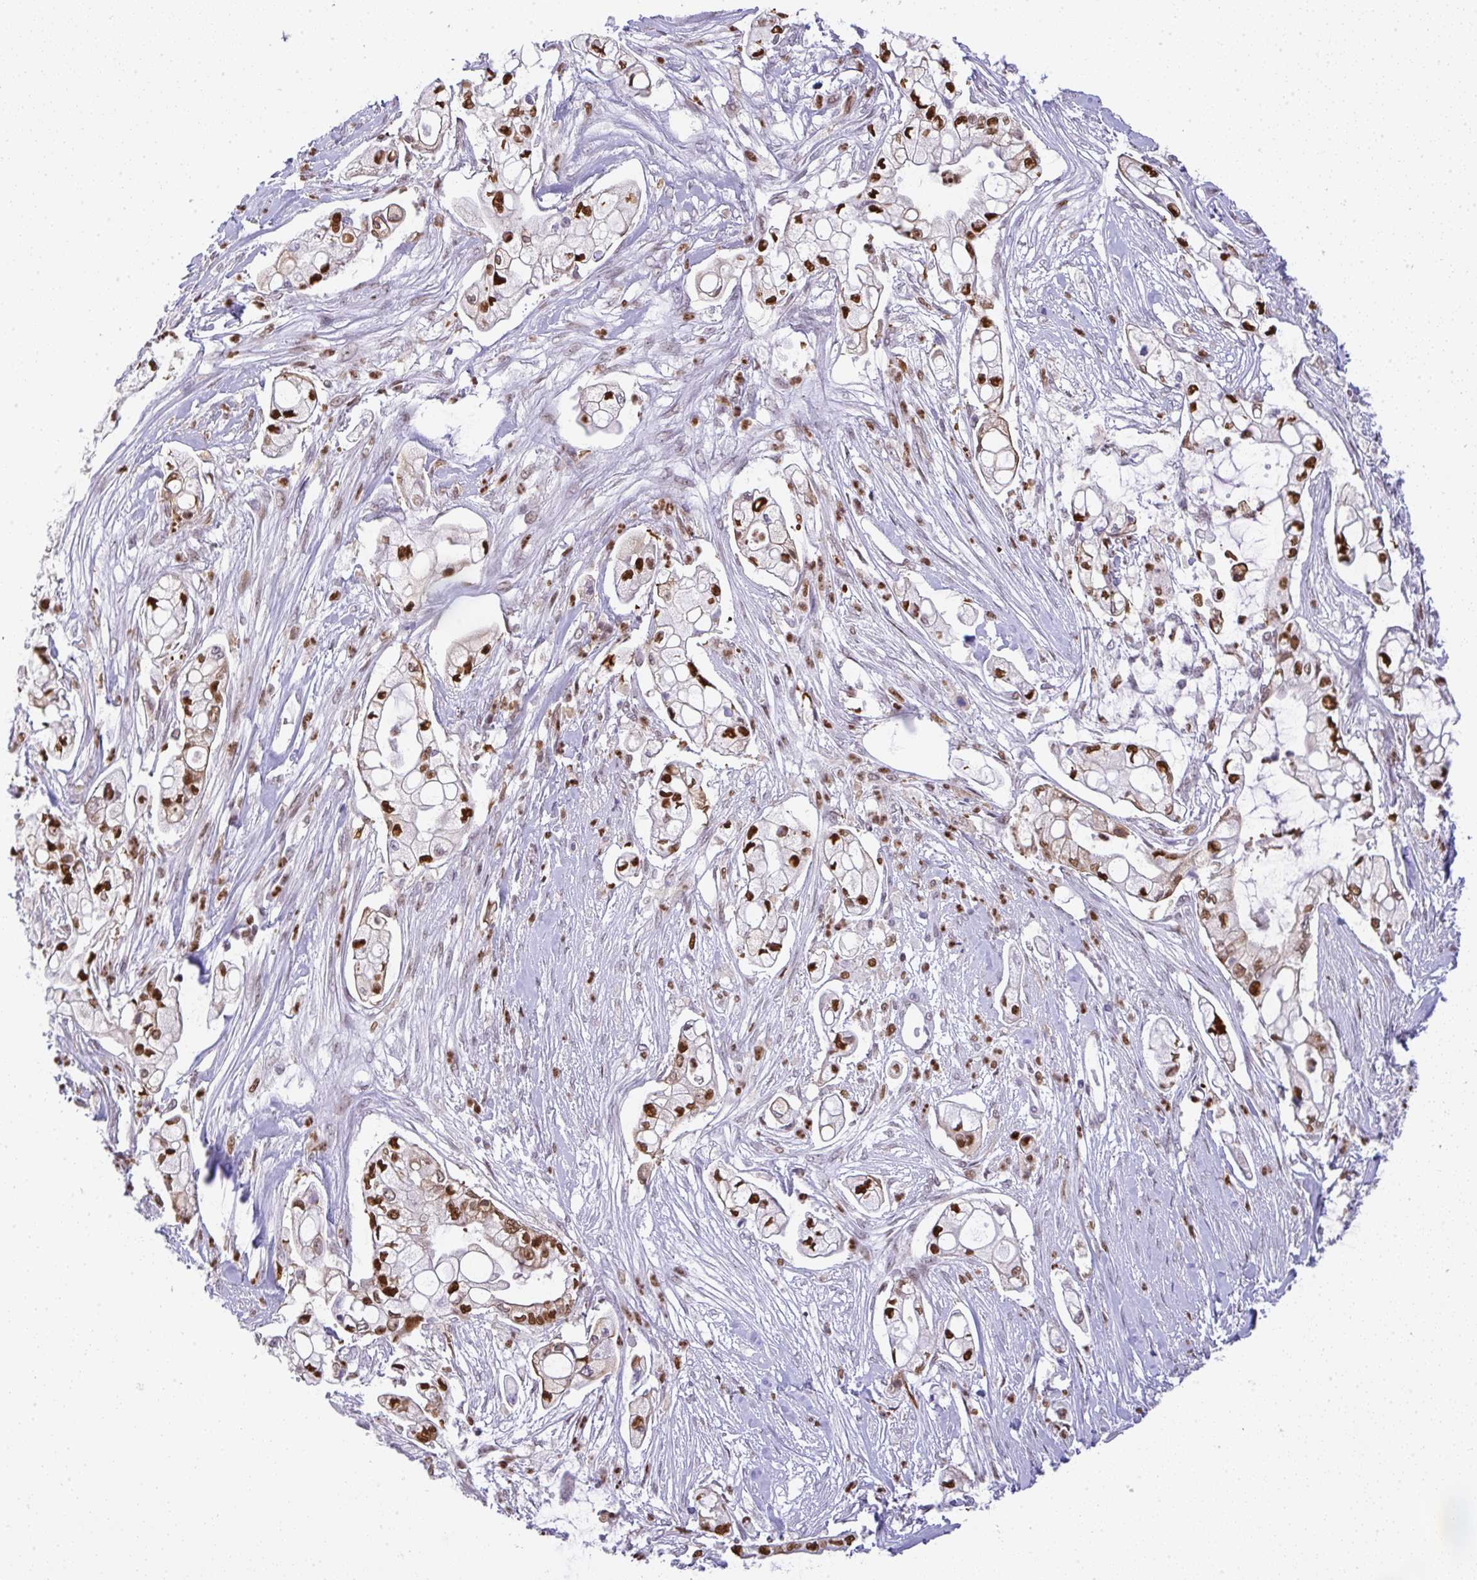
{"staining": {"intensity": "strong", "quantity": ">75%", "location": "nuclear"}, "tissue": "pancreatic cancer", "cell_type": "Tumor cells", "image_type": "cancer", "snomed": [{"axis": "morphology", "description": "Adenocarcinoma, NOS"}, {"axis": "topography", "description": "Pancreas"}], "caption": "Tumor cells show high levels of strong nuclear expression in approximately >75% of cells in pancreatic cancer (adenocarcinoma).", "gene": "BBX", "patient": {"sex": "female", "age": 69}}